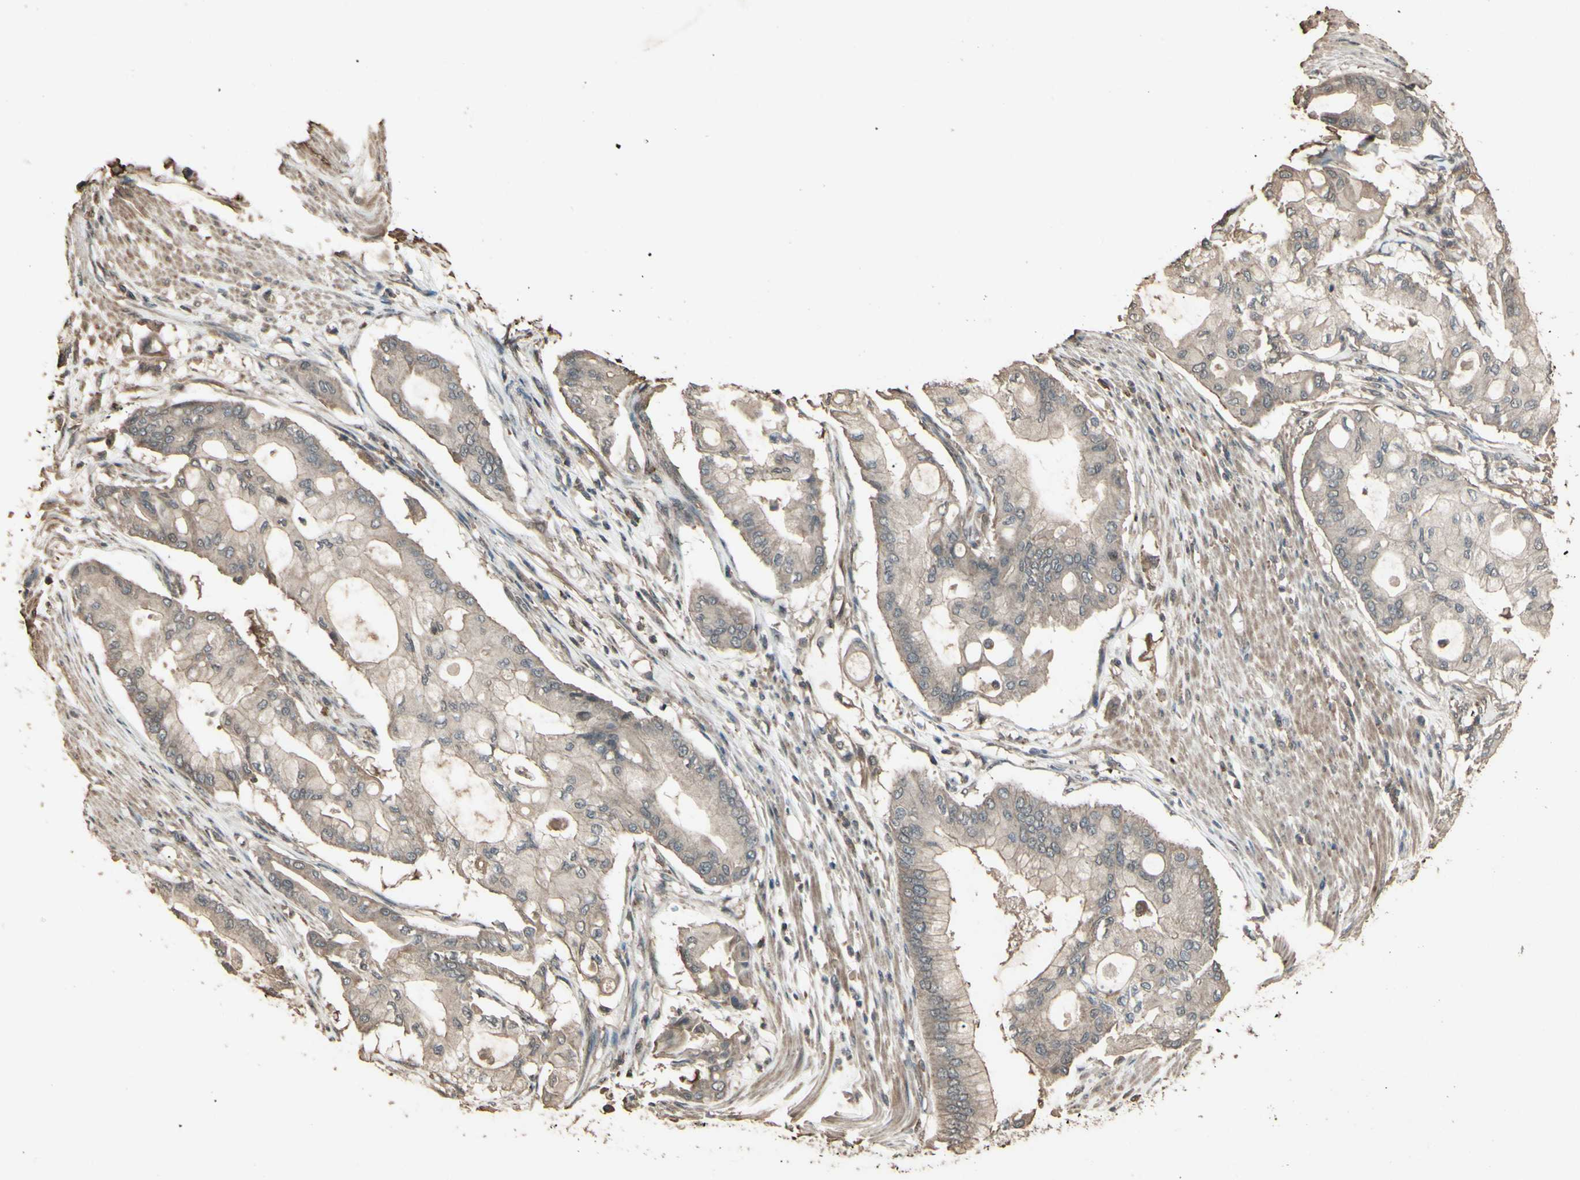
{"staining": {"intensity": "weak", "quantity": ">75%", "location": "cytoplasmic/membranous"}, "tissue": "pancreatic cancer", "cell_type": "Tumor cells", "image_type": "cancer", "snomed": [{"axis": "morphology", "description": "Adenocarcinoma, NOS"}, {"axis": "morphology", "description": "Adenocarcinoma, metastatic, NOS"}, {"axis": "topography", "description": "Lymph node"}, {"axis": "topography", "description": "Pancreas"}, {"axis": "topography", "description": "Duodenum"}], "caption": "IHC (DAB) staining of human pancreatic cancer demonstrates weak cytoplasmic/membranous protein expression in about >75% of tumor cells. (DAB = brown stain, brightfield microscopy at high magnification).", "gene": "GNAS", "patient": {"sex": "female", "age": 64}}